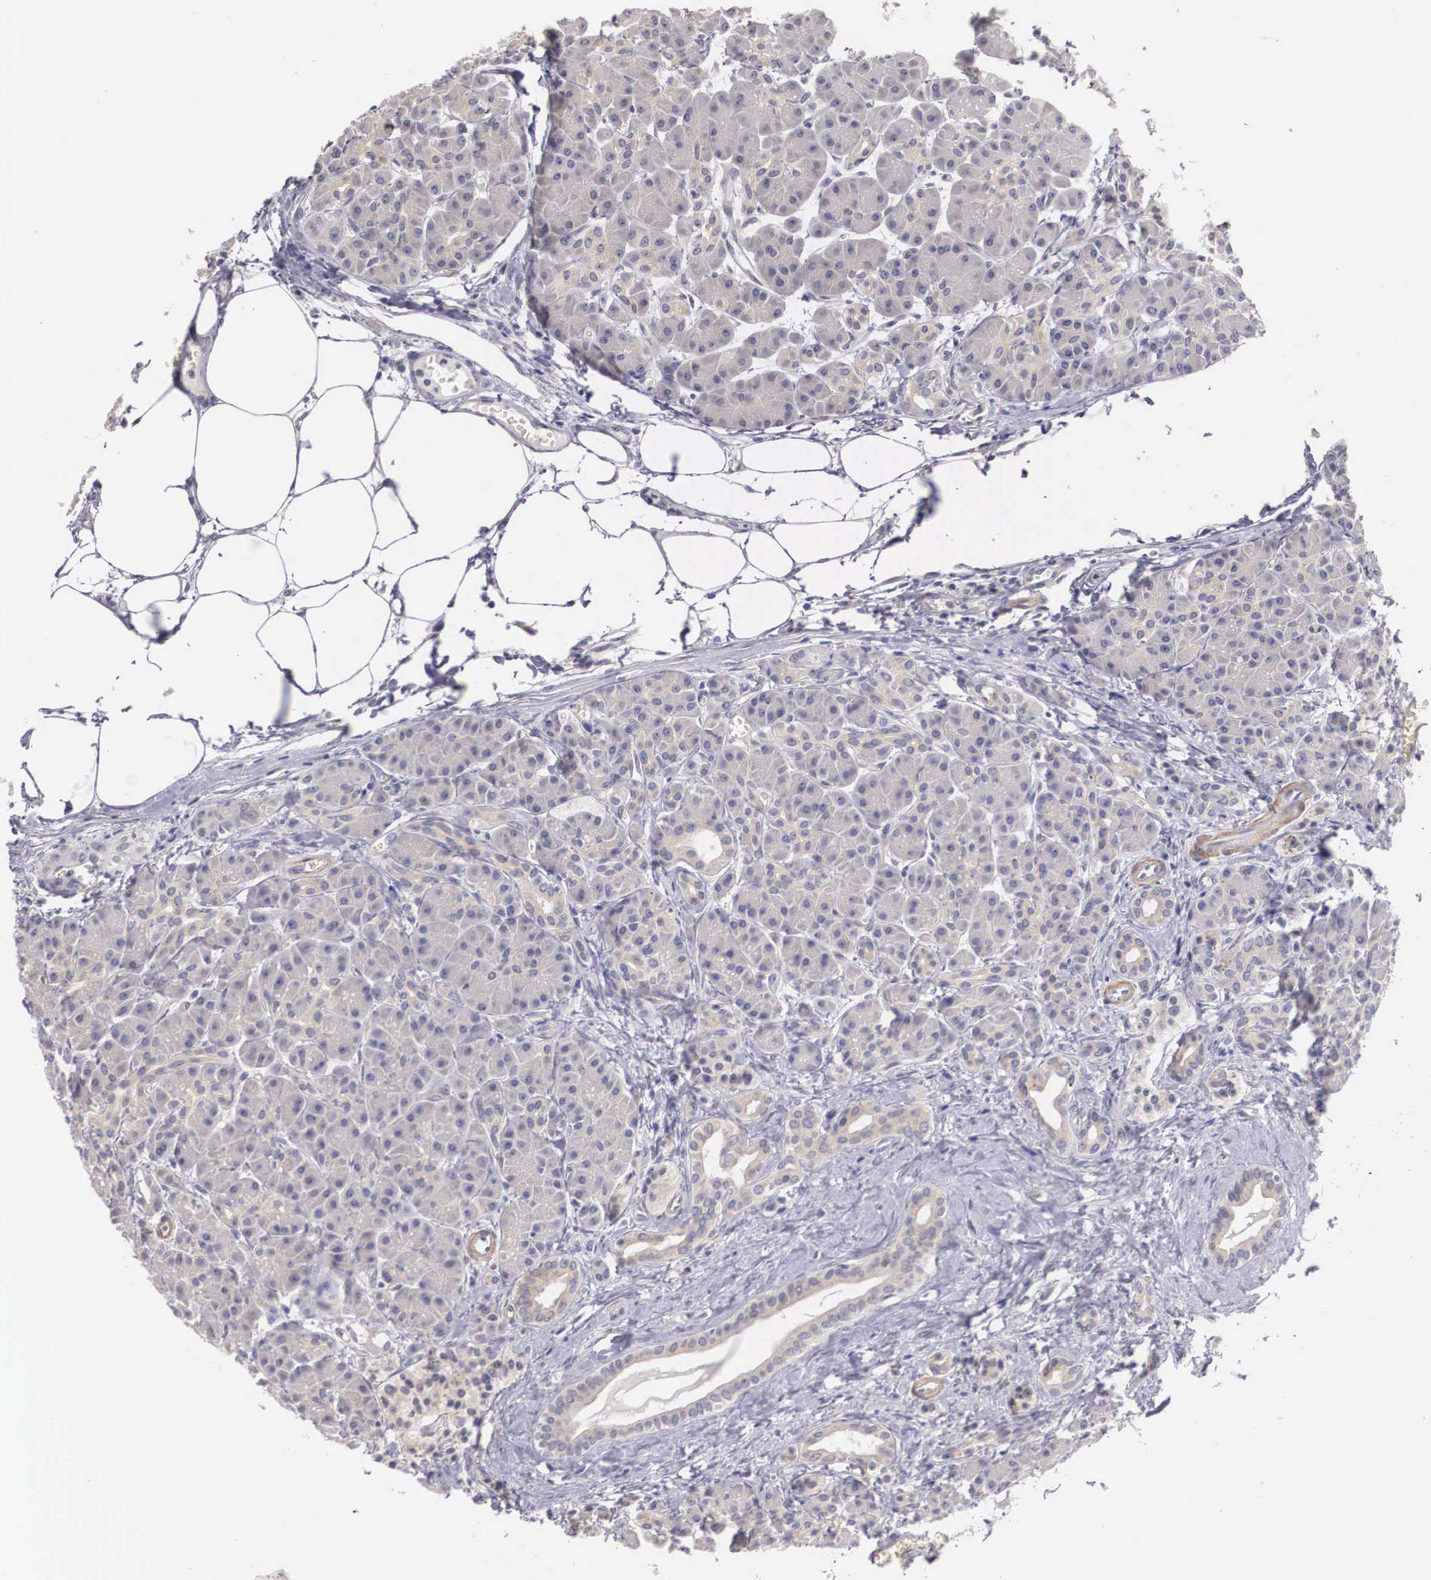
{"staining": {"intensity": "negative", "quantity": "none", "location": "none"}, "tissue": "pancreas", "cell_type": "Exocrine glandular cells", "image_type": "normal", "snomed": [{"axis": "morphology", "description": "Normal tissue, NOS"}, {"axis": "topography", "description": "Pancreas"}], "caption": "Immunohistochemical staining of benign human pancreas shows no significant positivity in exocrine glandular cells. (DAB (3,3'-diaminobenzidine) immunohistochemistry (IHC) with hematoxylin counter stain).", "gene": "ENOX2", "patient": {"sex": "male", "age": 73}}